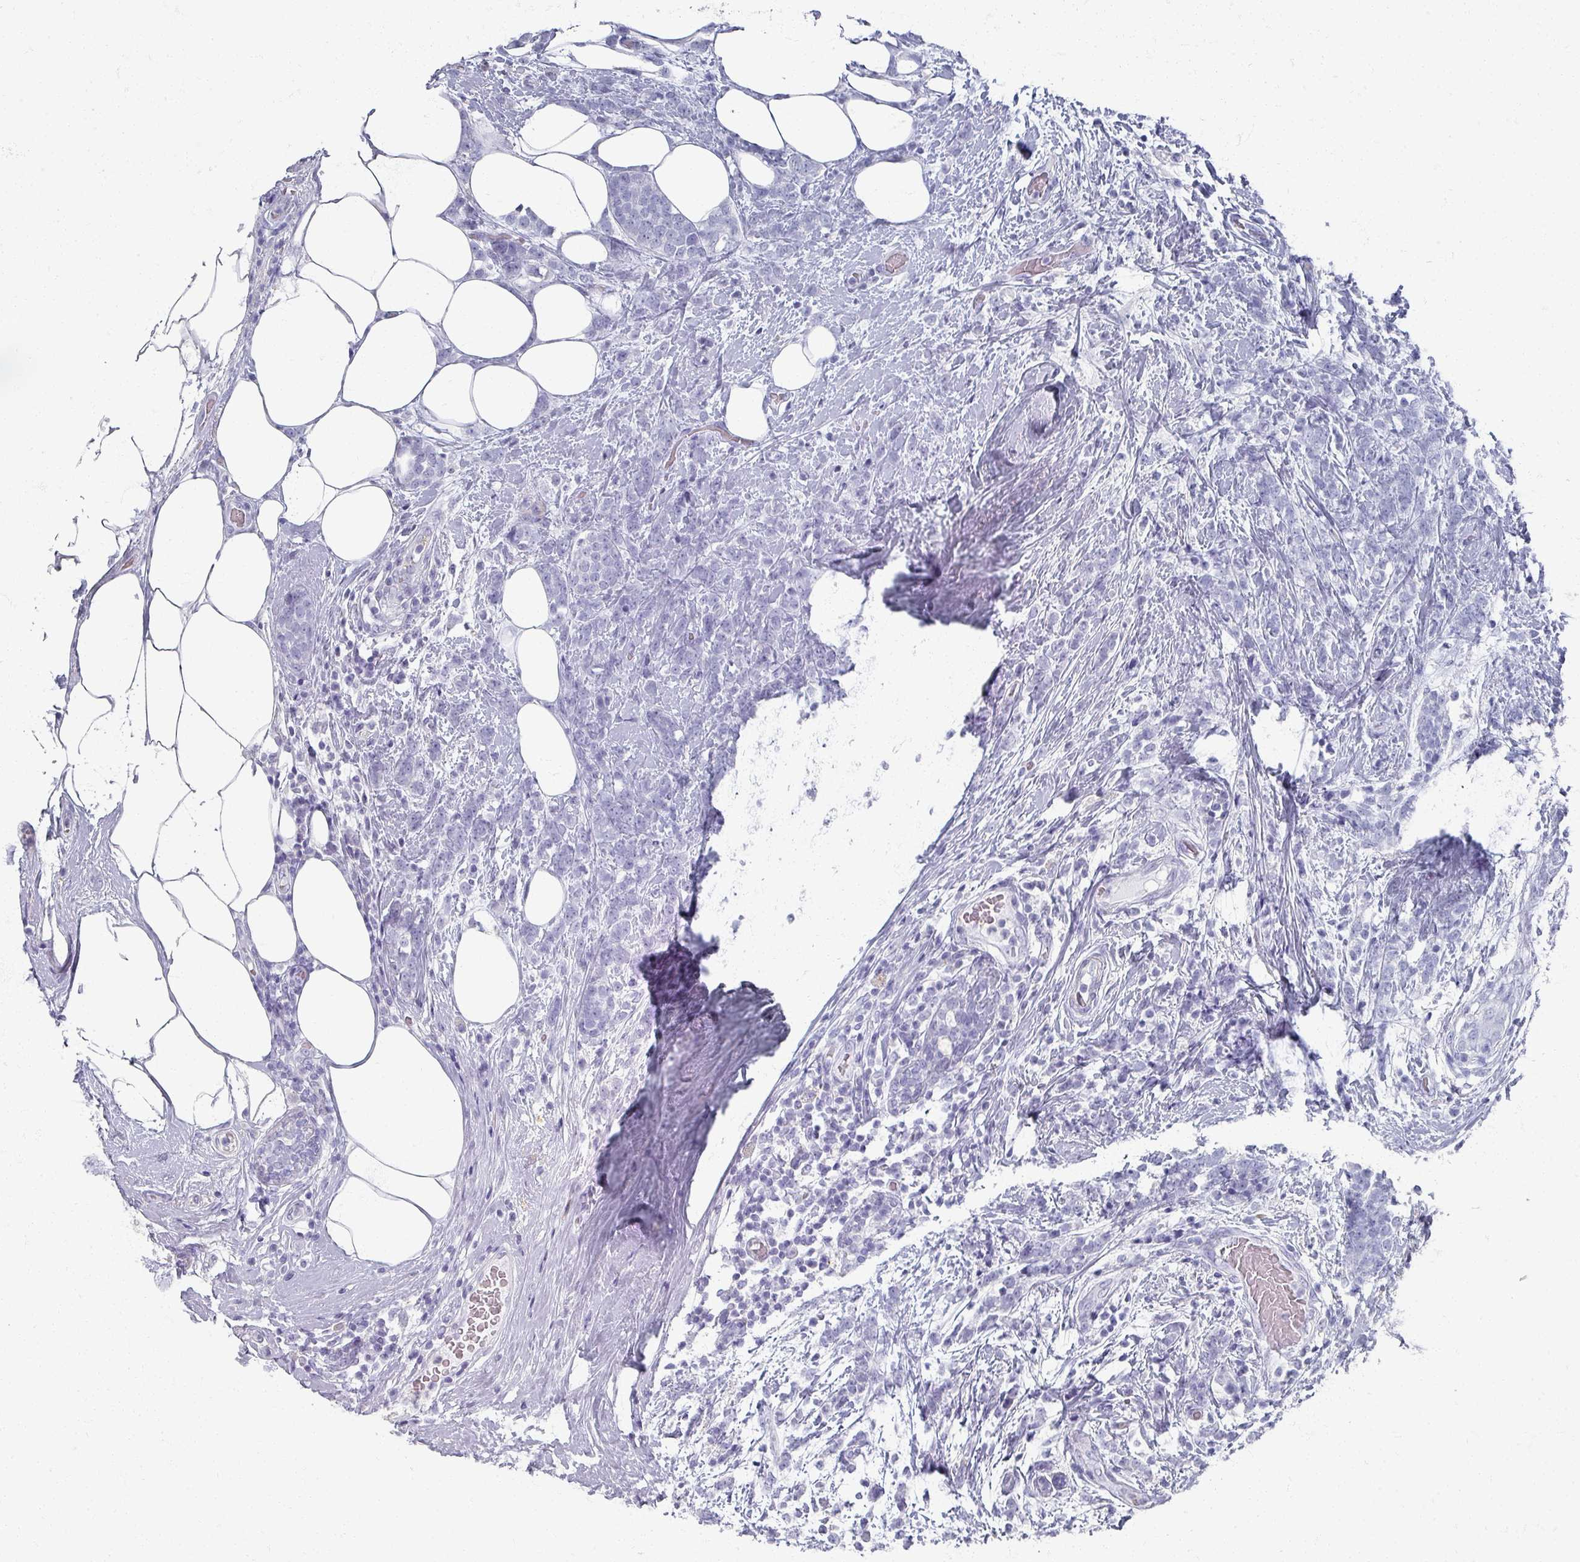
{"staining": {"intensity": "negative", "quantity": "none", "location": "none"}, "tissue": "breast cancer", "cell_type": "Tumor cells", "image_type": "cancer", "snomed": [{"axis": "morphology", "description": "Lobular carcinoma"}, {"axis": "topography", "description": "Breast"}], "caption": "This micrograph is of breast lobular carcinoma stained with immunohistochemistry to label a protein in brown with the nuclei are counter-stained blue. There is no staining in tumor cells.", "gene": "OMG", "patient": {"sex": "female", "age": 58}}